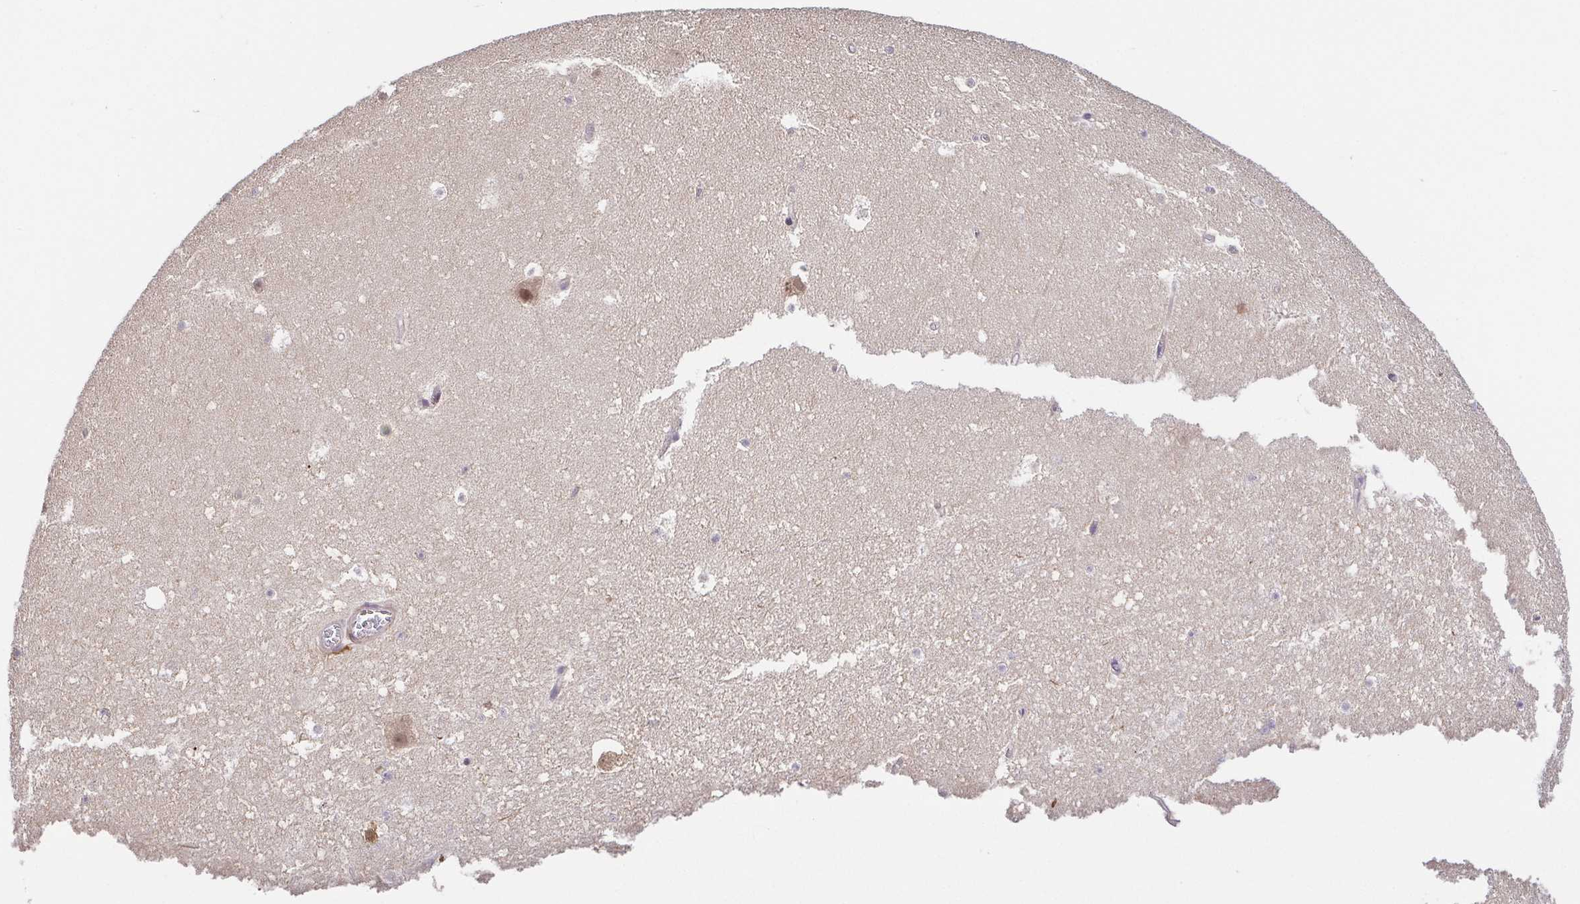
{"staining": {"intensity": "negative", "quantity": "none", "location": "none"}, "tissue": "hippocampus", "cell_type": "Glial cells", "image_type": "normal", "snomed": [{"axis": "morphology", "description": "Normal tissue, NOS"}, {"axis": "topography", "description": "Hippocampus"}], "caption": "Photomicrograph shows no significant protein staining in glial cells of unremarkable hippocampus.", "gene": "PREPL", "patient": {"sex": "female", "age": 42}}